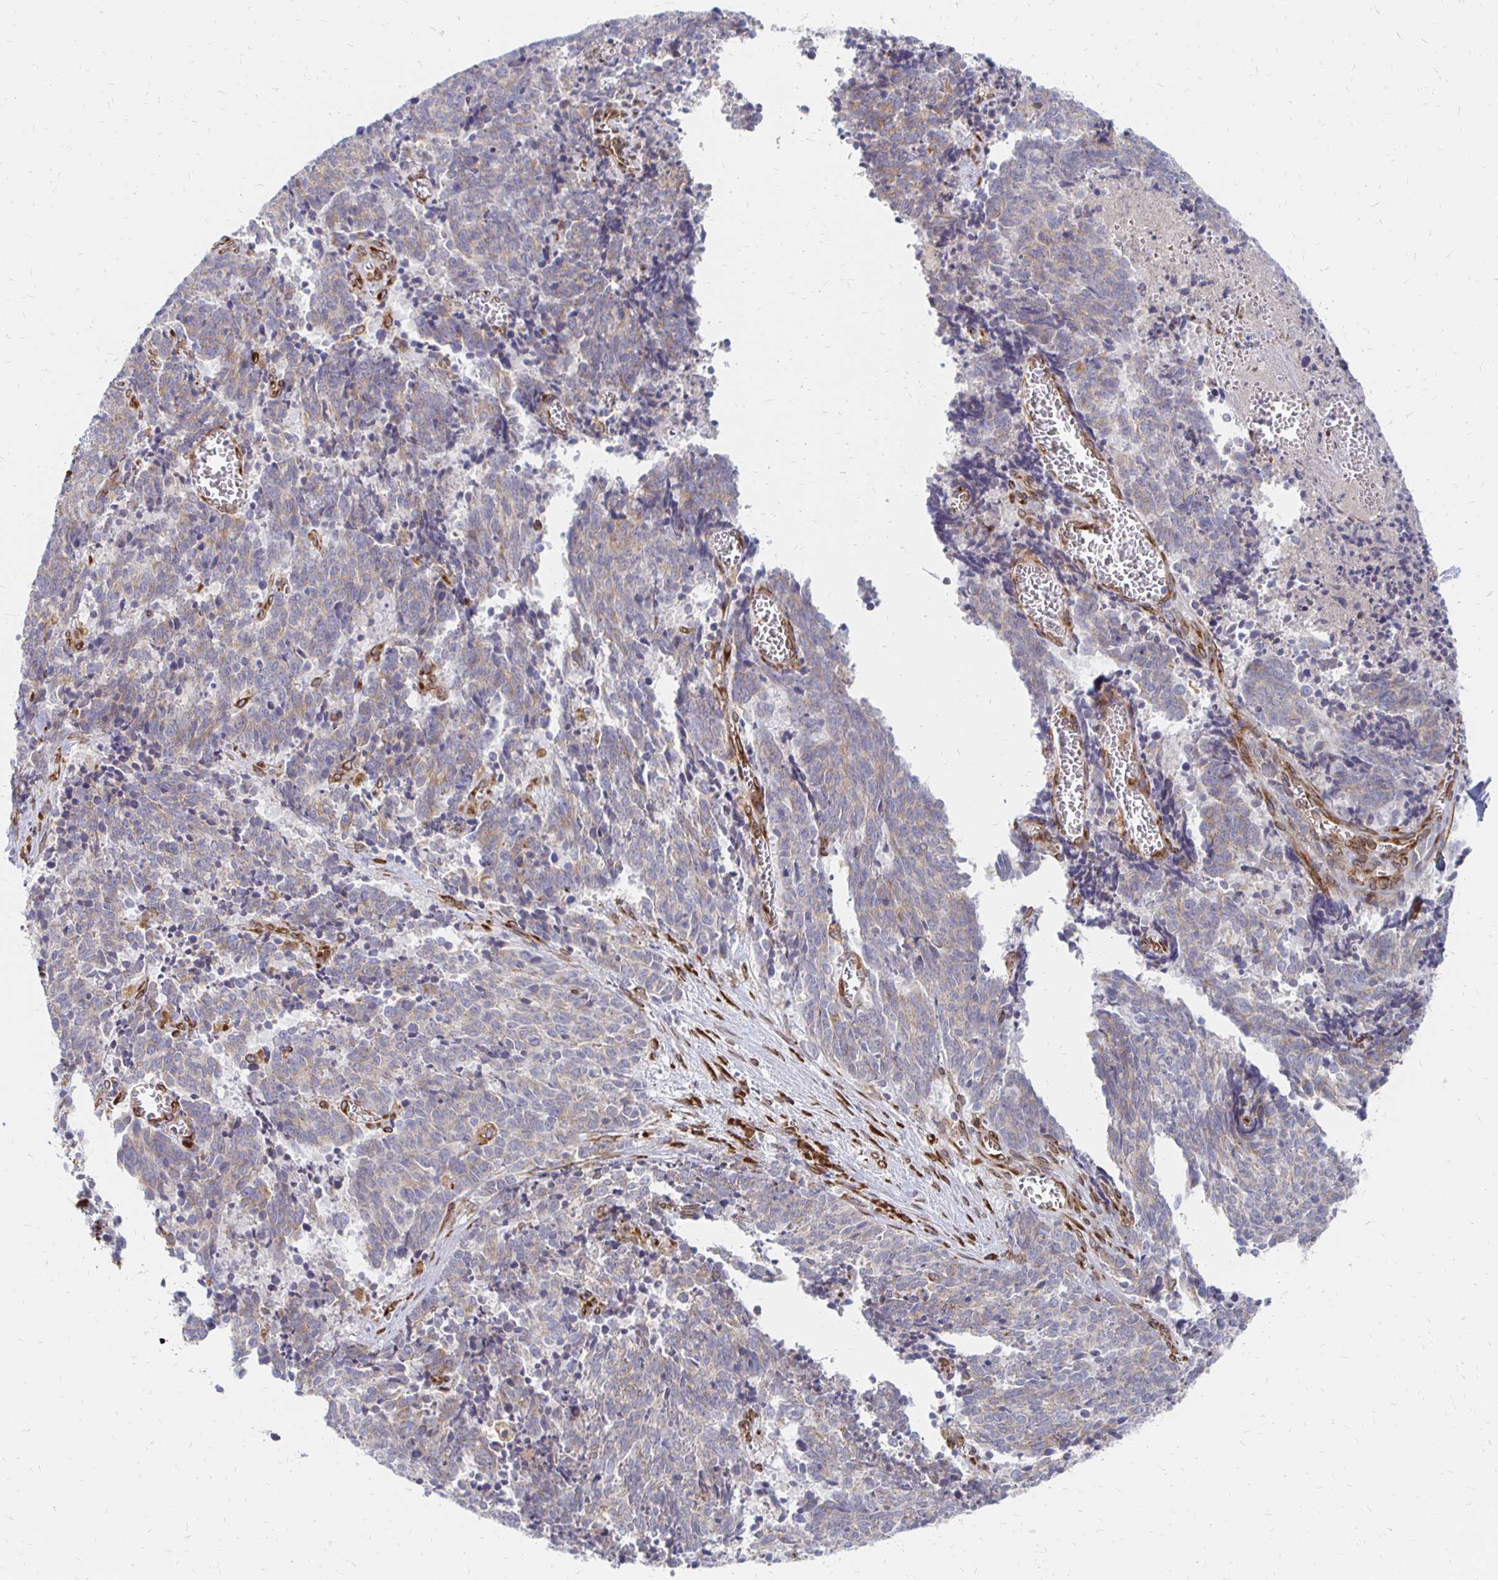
{"staining": {"intensity": "weak", "quantity": "<25%", "location": "cytoplasmic/membranous"}, "tissue": "cervical cancer", "cell_type": "Tumor cells", "image_type": "cancer", "snomed": [{"axis": "morphology", "description": "Squamous cell carcinoma, NOS"}, {"axis": "topography", "description": "Cervix"}], "caption": "Immunohistochemistry (IHC) image of human squamous cell carcinoma (cervical) stained for a protein (brown), which reveals no positivity in tumor cells.", "gene": "PELI3", "patient": {"sex": "female", "age": 29}}